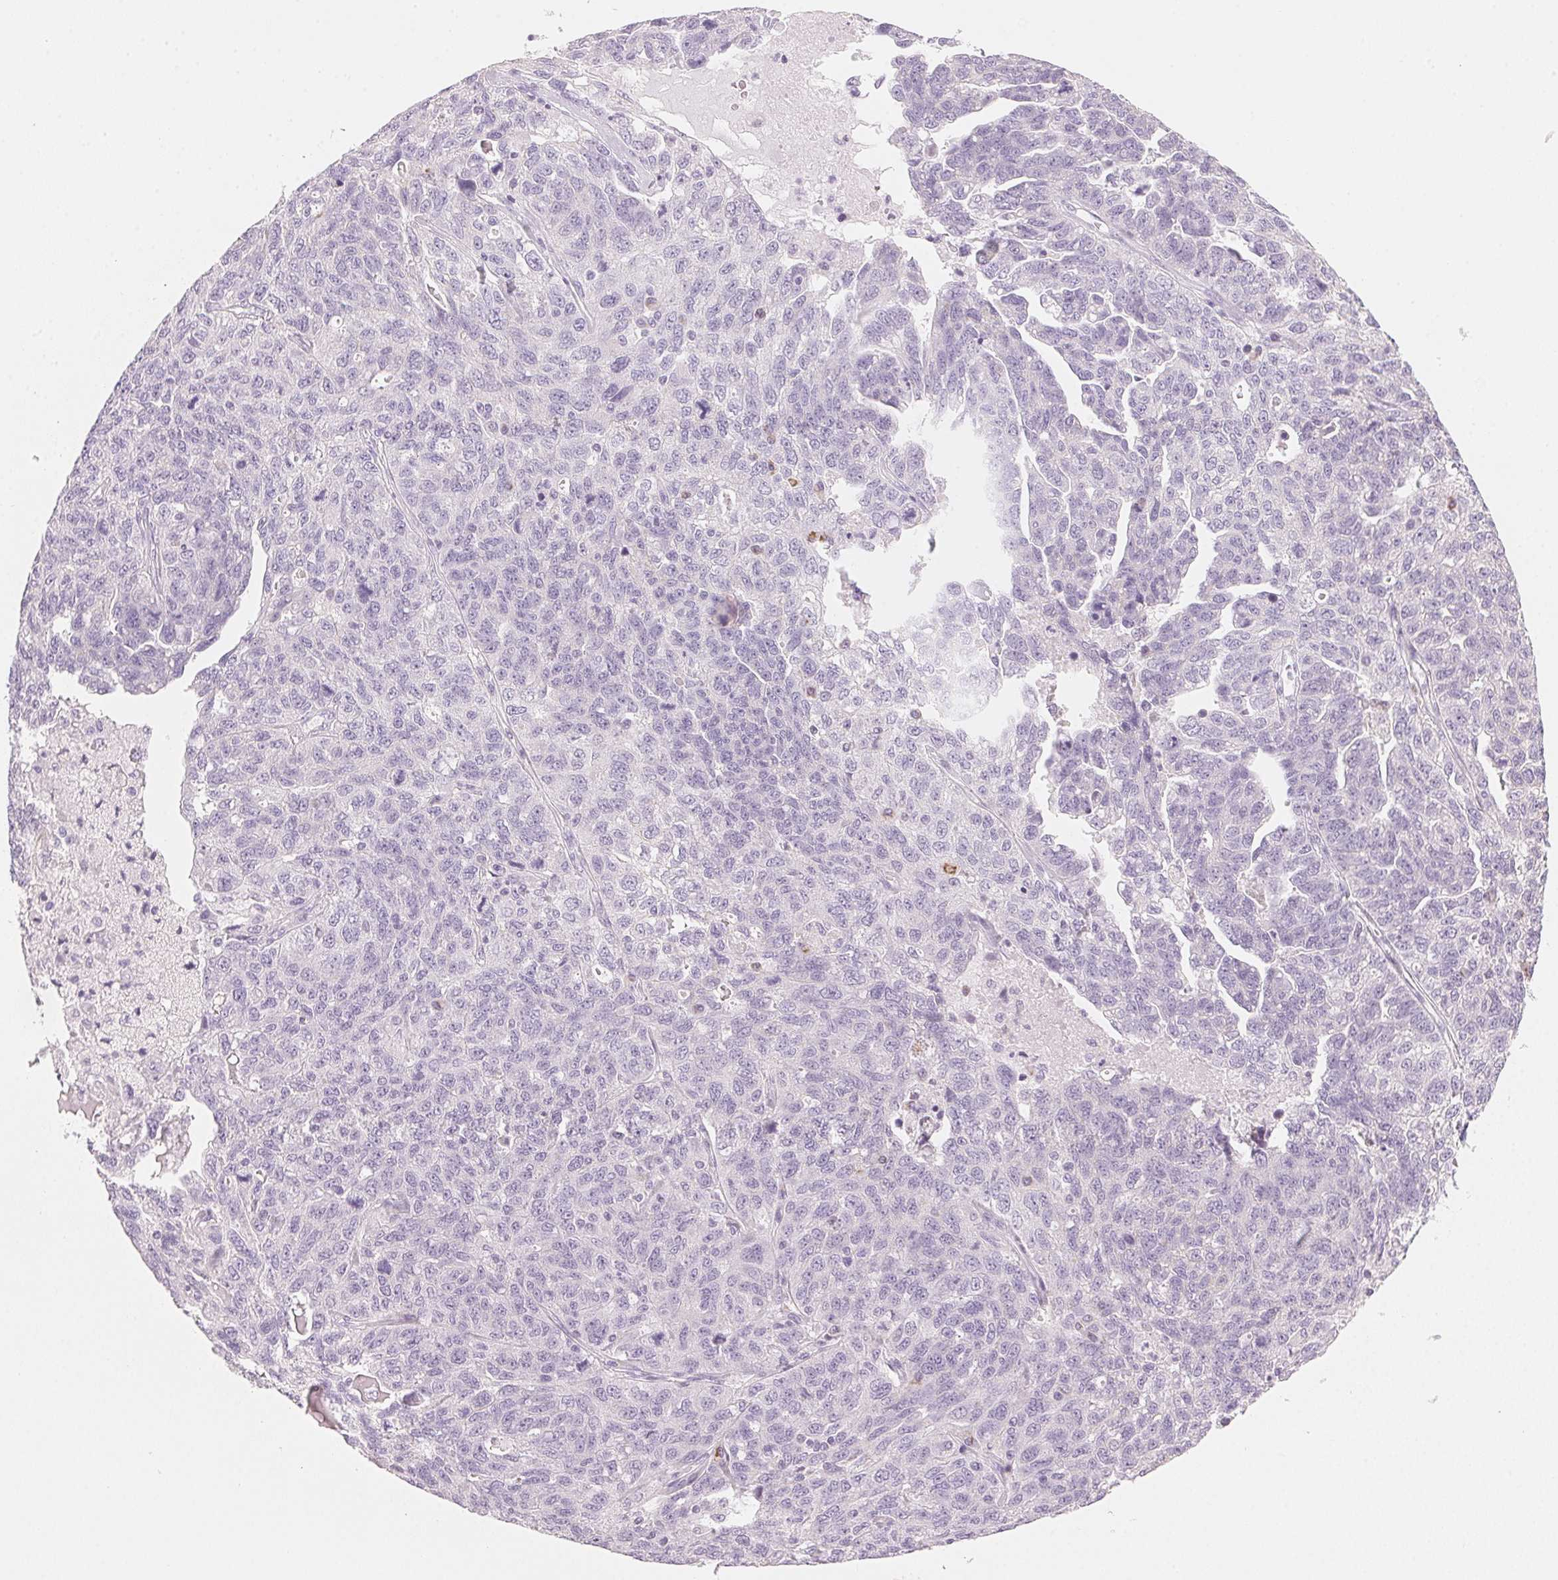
{"staining": {"intensity": "negative", "quantity": "none", "location": "none"}, "tissue": "ovarian cancer", "cell_type": "Tumor cells", "image_type": "cancer", "snomed": [{"axis": "morphology", "description": "Cystadenocarcinoma, serous, NOS"}, {"axis": "topography", "description": "Ovary"}], "caption": "Tumor cells show no significant protein positivity in ovarian cancer (serous cystadenocarcinoma). (Immunohistochemistry, brightfield microscopy, high magnification).", "gene": "HOXB13", "patient": {"sex": "female", "age": 71}}